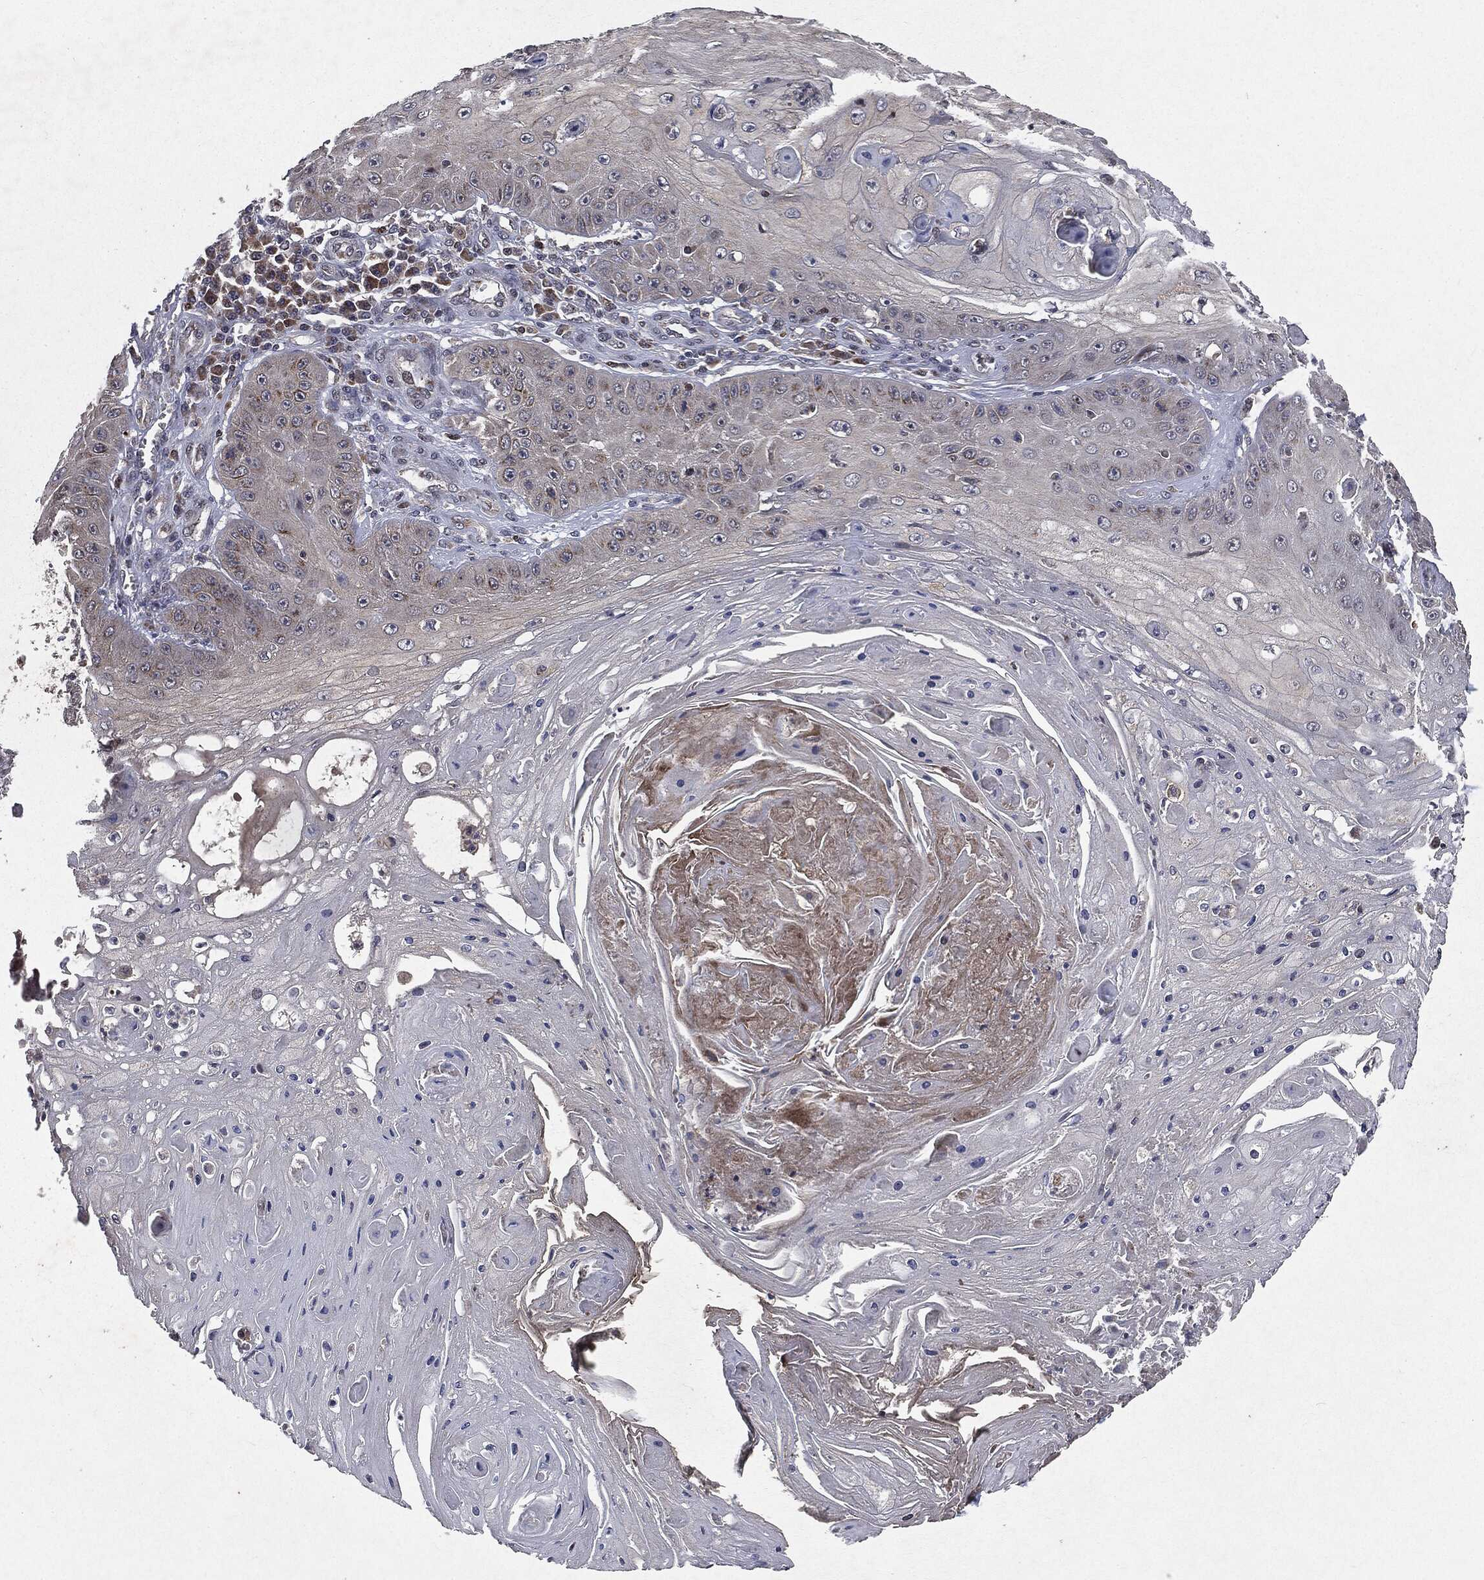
{"staining": {"intensity": "moderate", "quantity": "<25%", "location": "cytoplasmic/membranous"}, "tissue": "skin cancer", "cell_type": "Tumor cells", "image_type": "cancer", "snomed": [{"axis": "morphology", "description": "Squamous cell carcinoma, NOS"}, {"axis": "topography", "description": "Skin"}], "caption": "A high-resolution micrograph shows IHC staining of skin cancer, which shows moderate cytoplasmic/membranous staining in approximately <25% of tumor cells. Immunohistochemistry stains the protein in brown and the nuclei are stained blue.", "gene": "PLPPR2", "patient": {"sex": "male", "age": 70}}